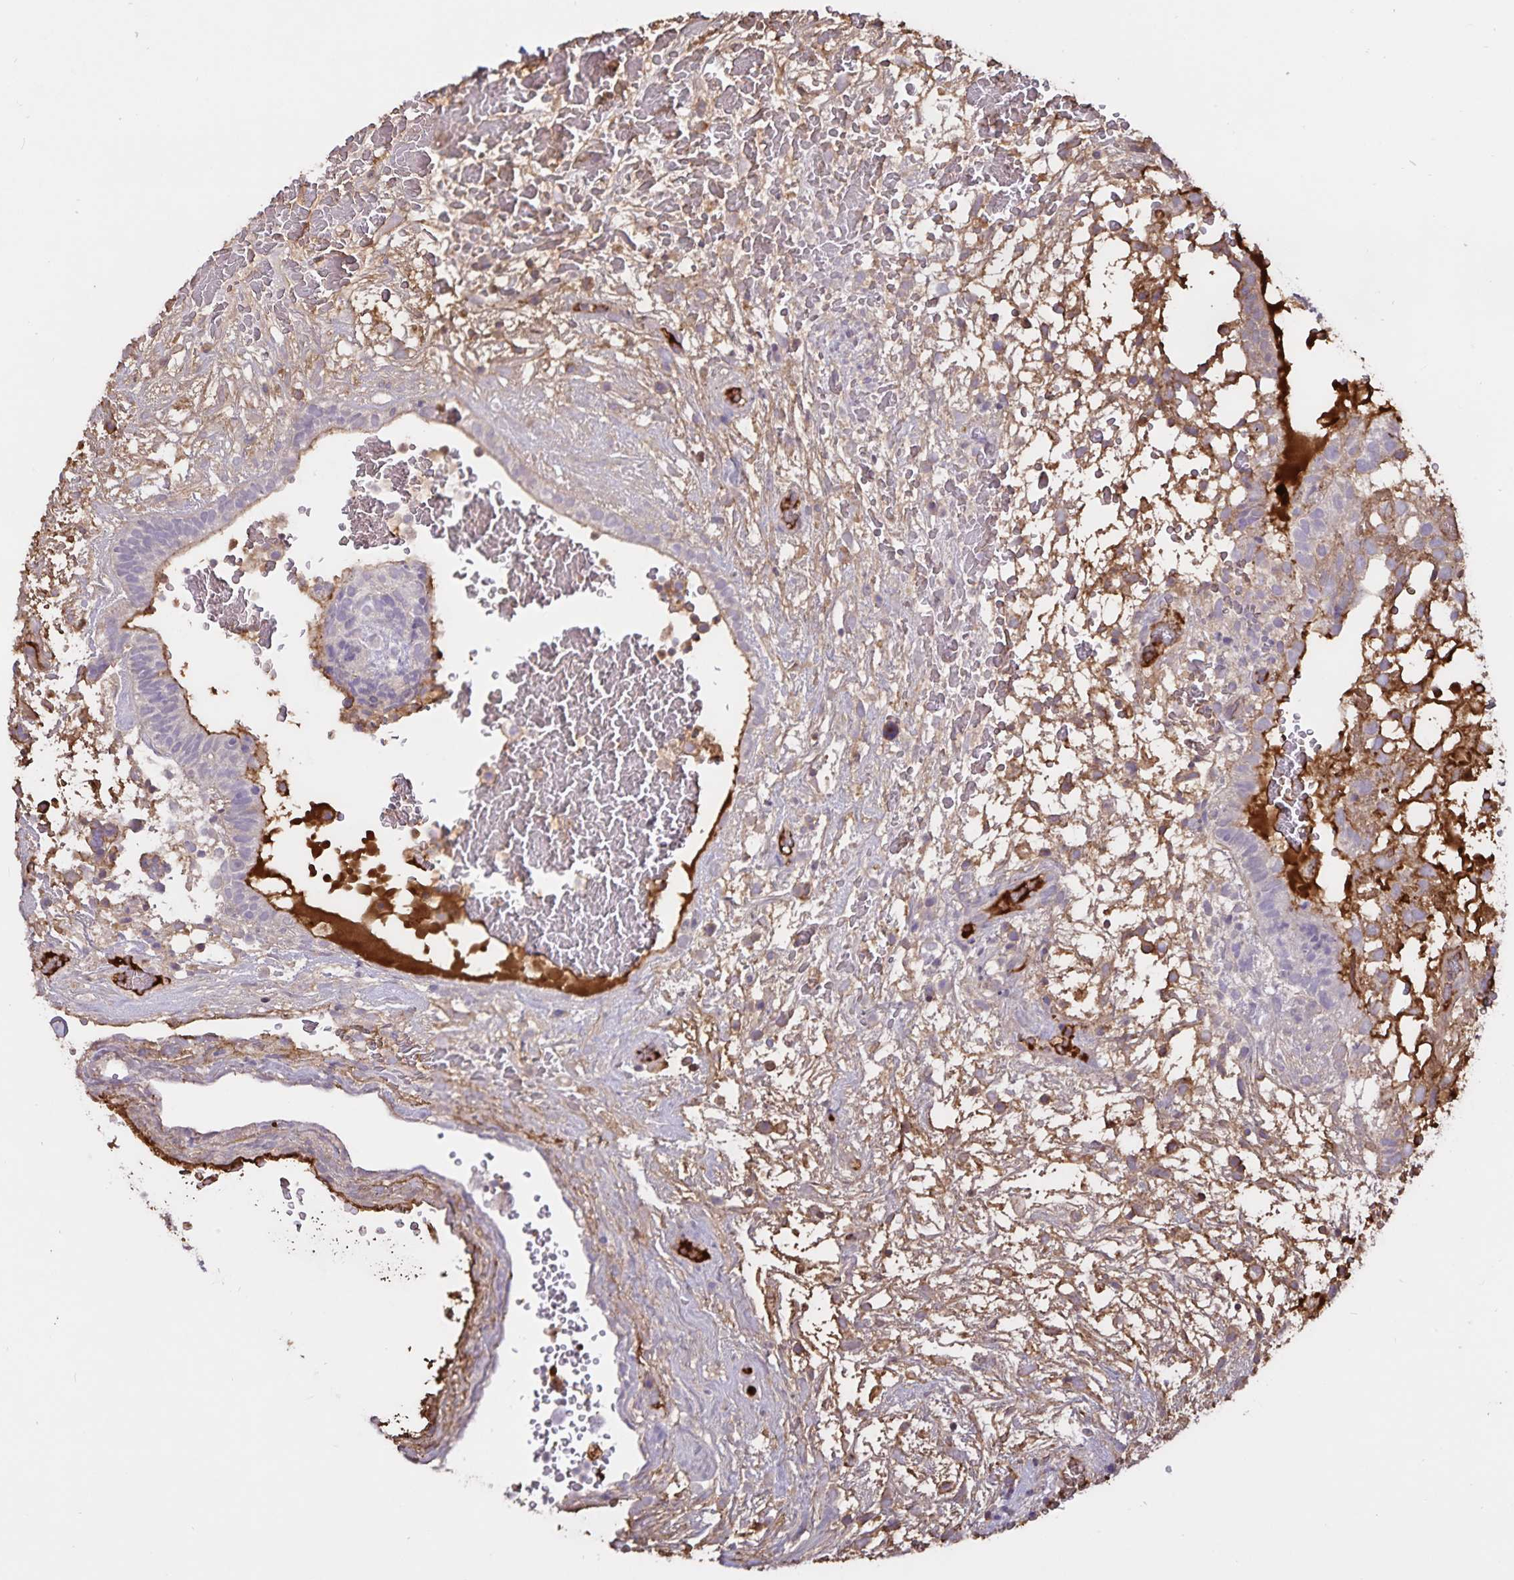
{"staining": {"intensity": "strong", "quantity": "<25%", "location": "cytoplasmic/membranous"}, "tissue": "testis cancer", "cell_type": "Tumor cells", "image_type": "cancer", "snomed": [{"axis": "morphology", "description": "Normal tissue, NOS"}, {"axis": "morphology", "description": "Carcinoma, Embryonal, NOS"}, {"axis": "topography", "description": "Testis"}], "caption": "Protein expression analysis of human testis cancer (embryonal carcinoma) reveals strong cytoplasmic/membranous expression in about <25% of tumor cells.", "gene": "FGG", "patient": {"sex": "male", "age": 32}}